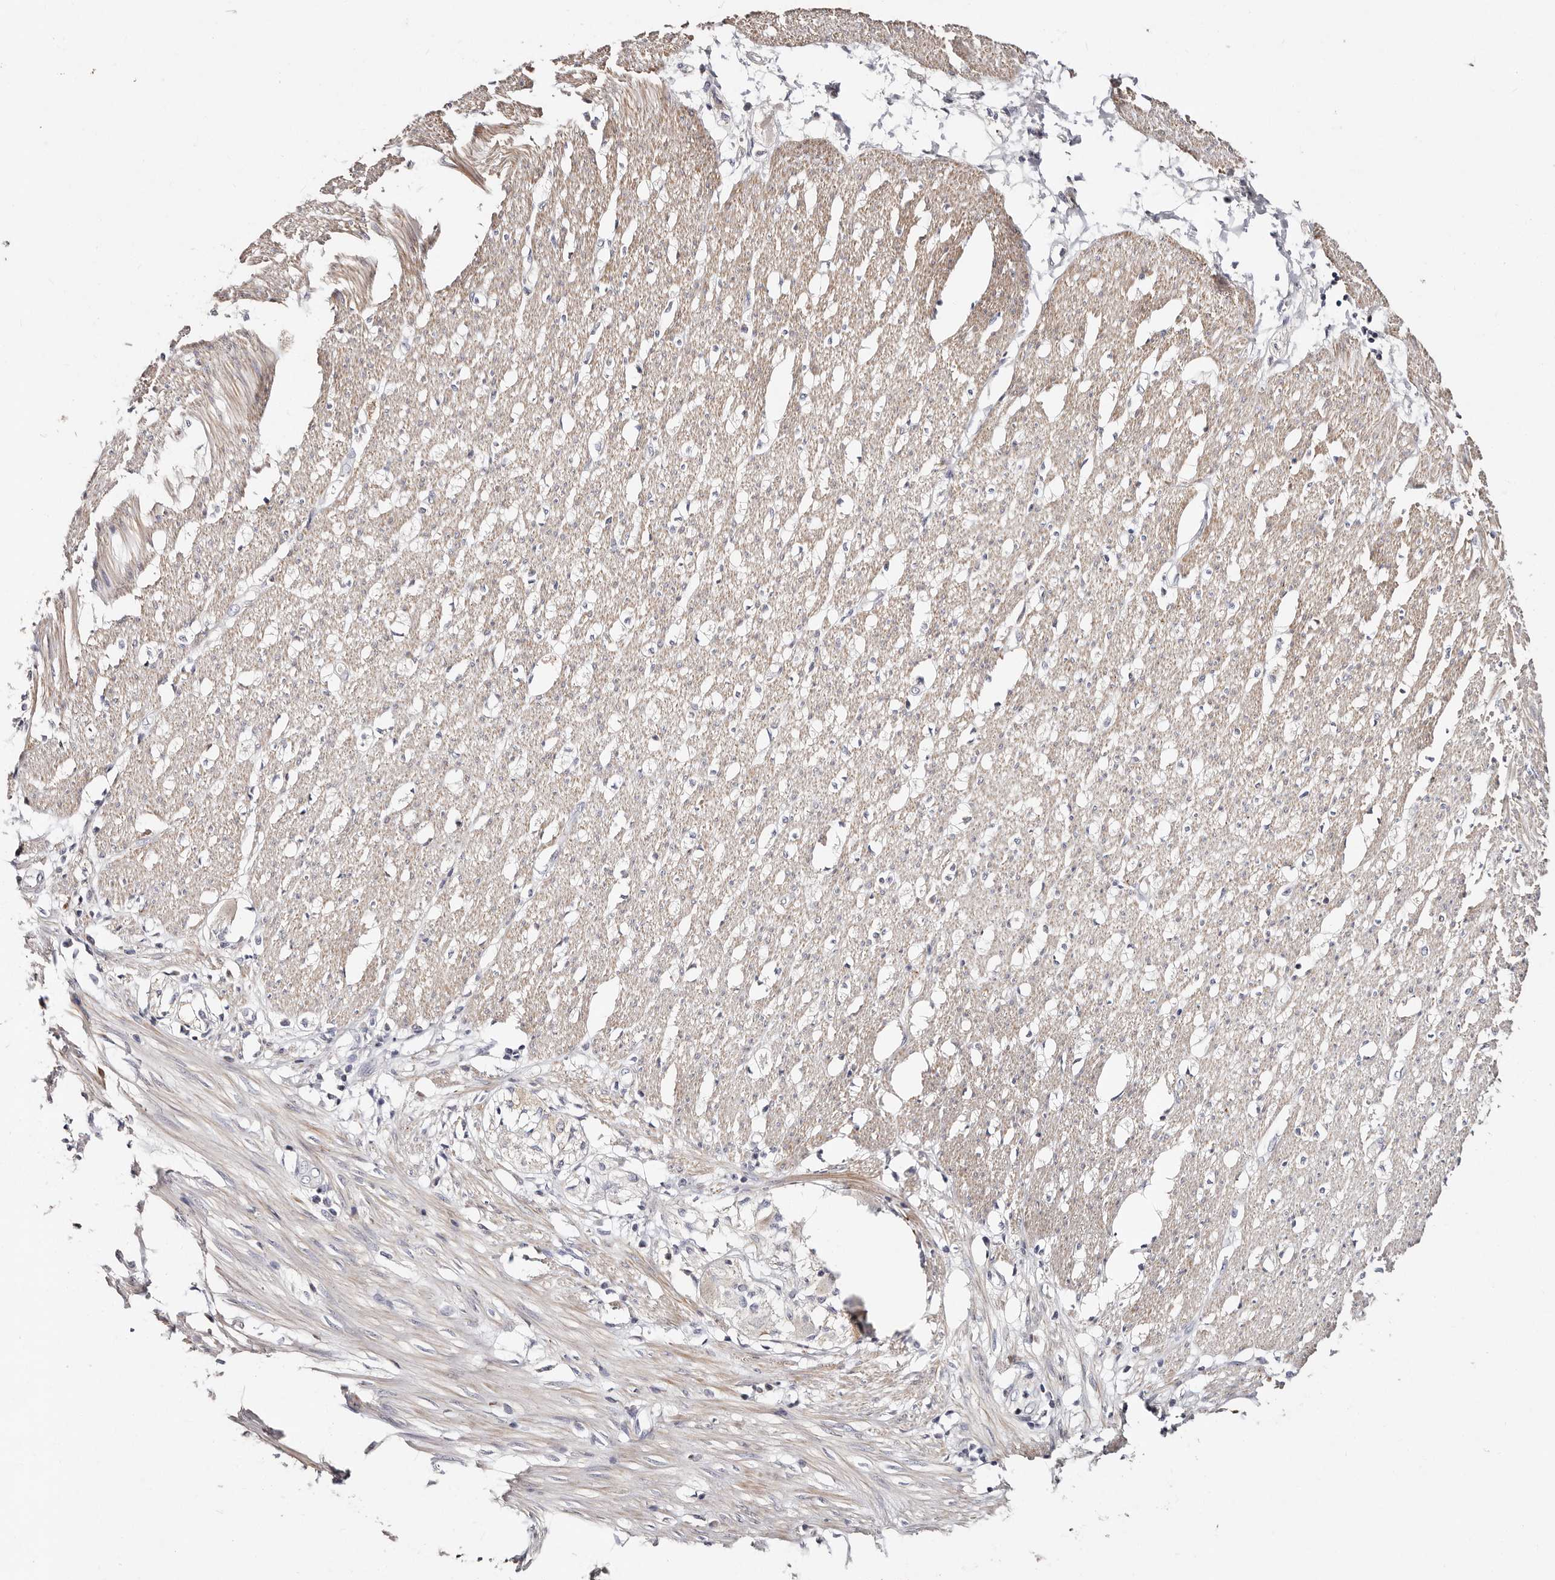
{"staining": {"intensity": "weak", "quantity": ">75%", "location": "cytoplasmic/membranous"}, "tissue": "smooth muscle", "cell_type": "Smooth muscle cells", "image_type": "normal", "snomed": [{"axis": "morphology", "description": "Normal tissue, NOS"}, {"axis": "morphology", "description": "Adenocarcinoma, NOS"}, {"axis": "topography", "description": "Colon"}, {"axis": "topography", "description": "Peripheral nerve tissue"}], "caption": "Immunohistochemical staining of benign human smooth muscle shows low levels of weak cytoplasmic/membranous staining in about >75% of smooth muscle cells.", "gene": "MRPS33", "patient": {"sex": "male", "age": 14}}